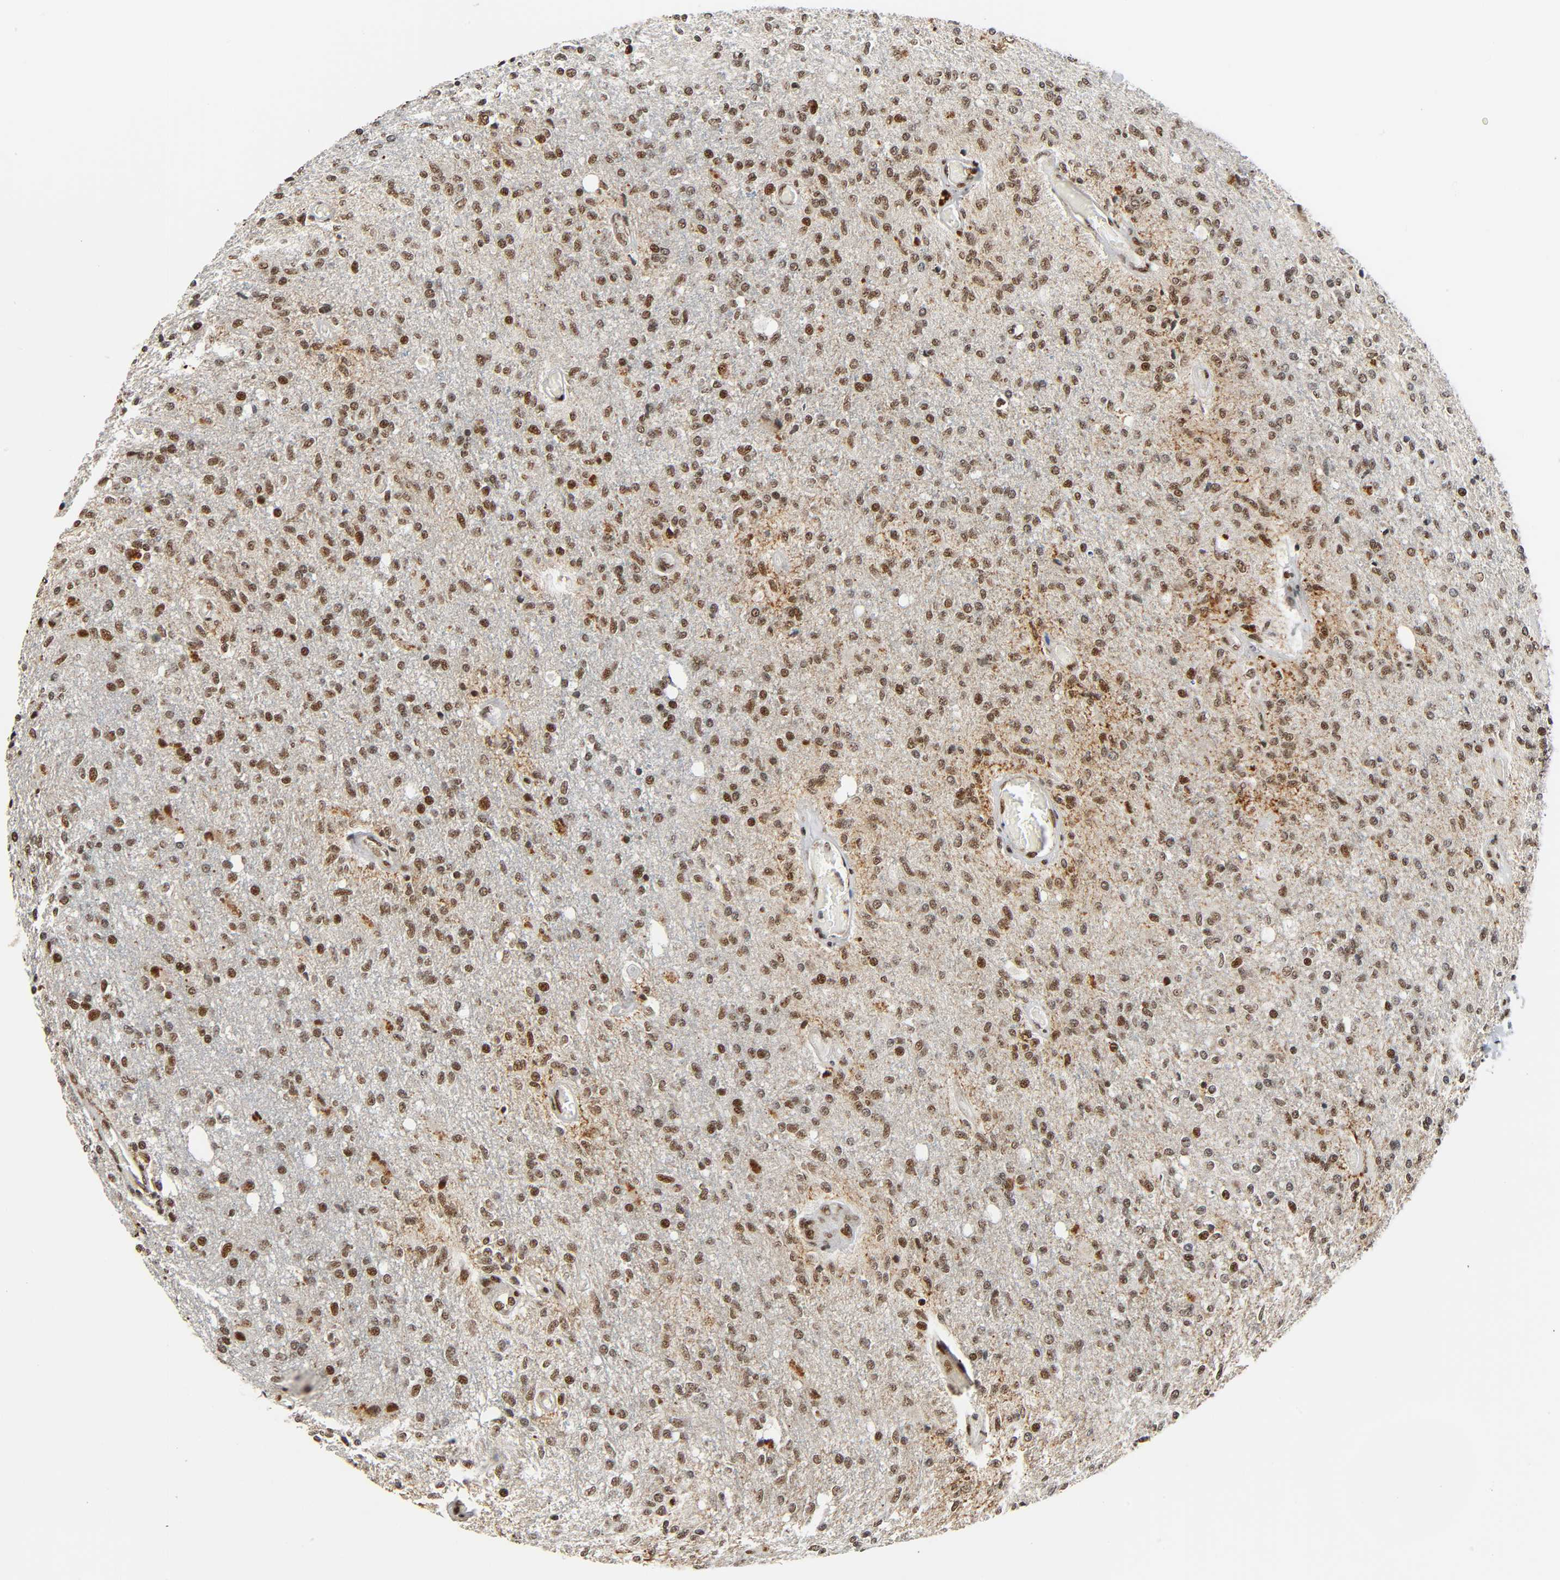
{"staining": {"intensity": "strong", "quantity": ">75%", "location": "nuclear"}, "tissue": "glioma", "cell_type": "Tumor cells", "image_type": "cancer", "snomed": [{"axis": "morphology", "description": "Normal tissue, NOS"}, {"axis": "morphology", "description": "Glioma, malignant, High grade"}, {"axis": "topography", "description": "Cerebral cortex"}], "caption": "Immunohistochemical staining of high-grade glioma (malignant) demonstrates strong nuclear protein expression in about >75% of tumor cells. Using DAB (brown) and hematoxylin (blue) stains, captured at high magnification using brightfield microscopy.", "gene": "CDK9", "patient": {"sex": "male", "age": 77}}